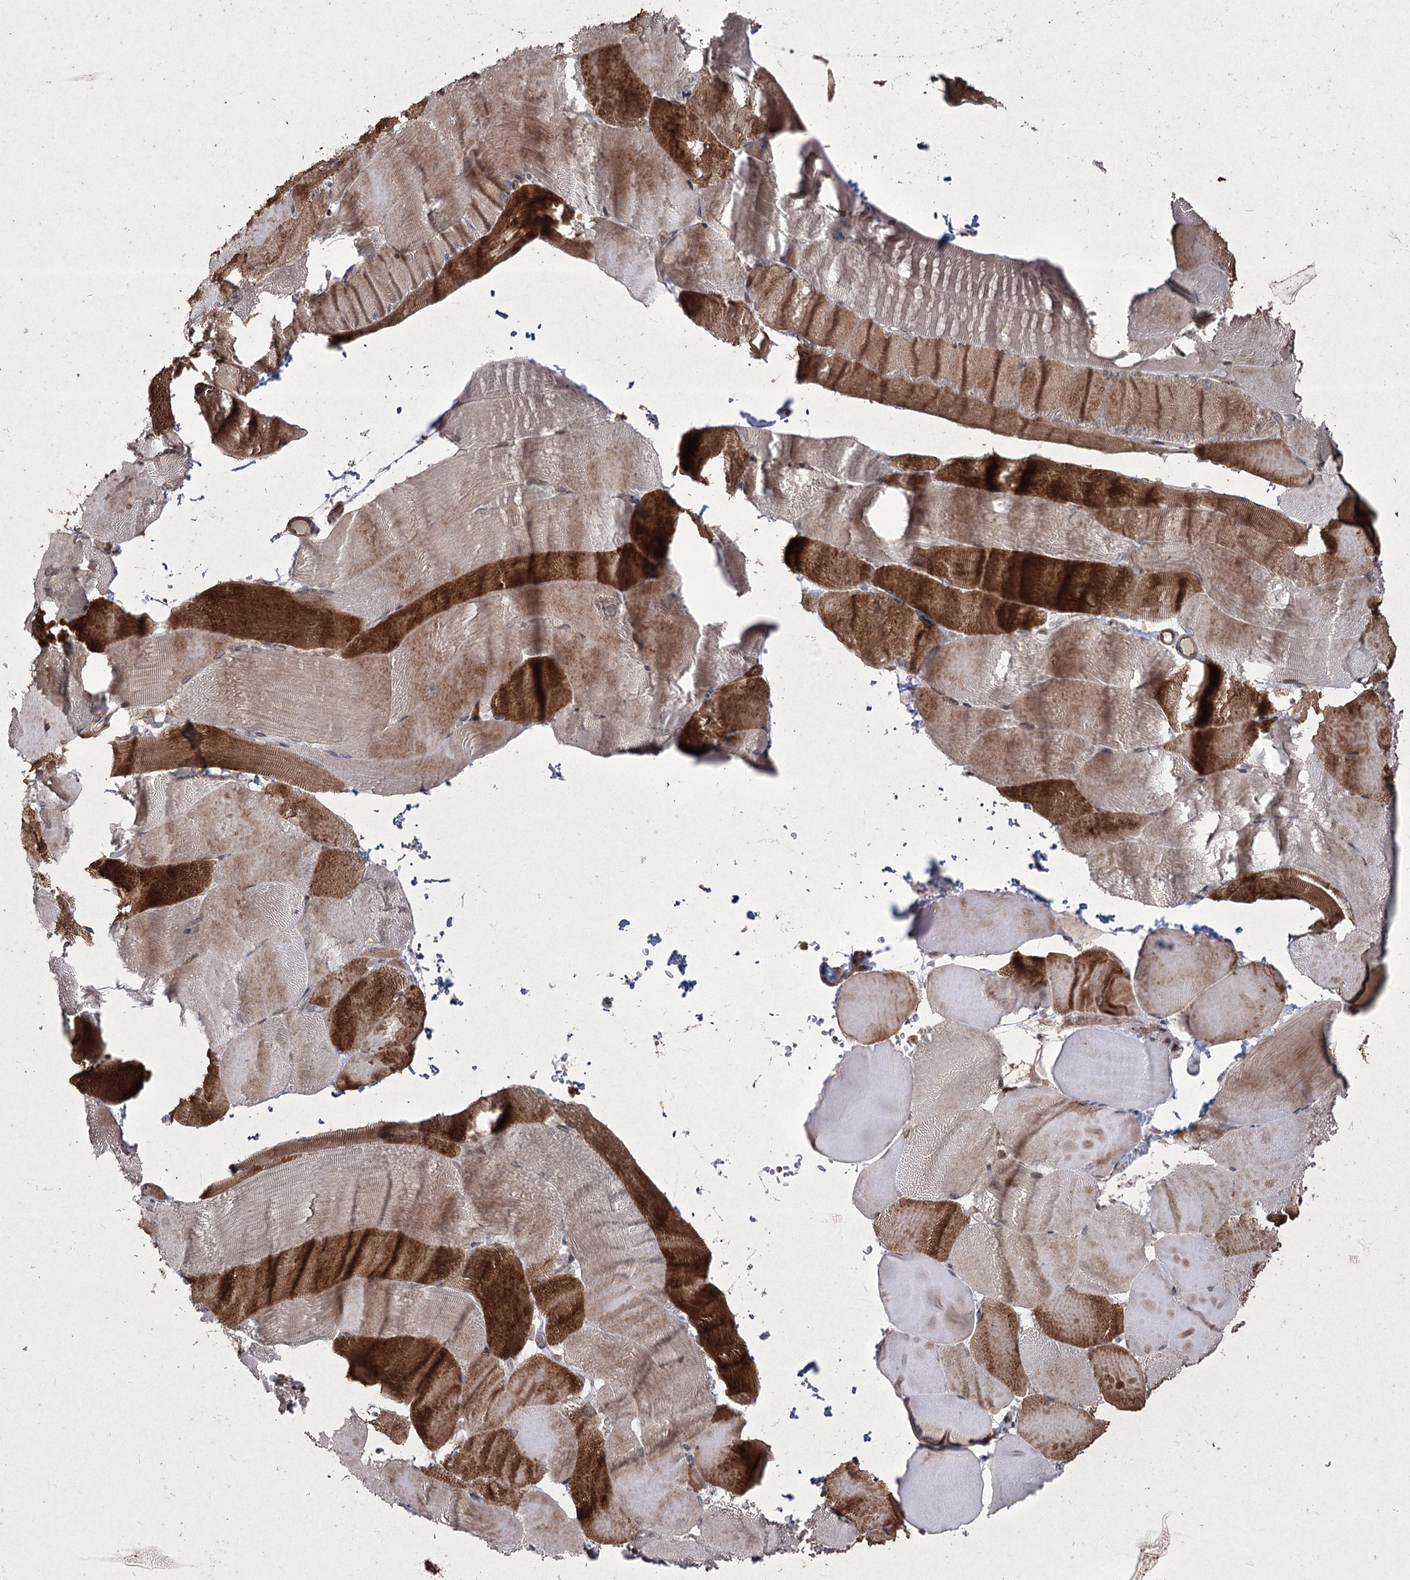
{"staining": {"intensity": "strong", "quantity": "25%-75%", "location": "cytoplasmic/membranous"}, "tissue": "skeletal muscle", "cell_type": "Myocytes", "image_type": "normal", "snomed": [{"axis": "morphology", "description": "Normal tissue, NOS"}, {"axis": "topography", "description": "Skeletal muscle"}, {"axis": "topography", "description": "Parathyroid gland"}], "caption": "A histopathology image of human skeletal muscle stained for a protein shows strong cytoplasmic/membranous brown staining in myocytes.", "gene": "PRC1", "patient": {"sex": "female", "age": 37}}